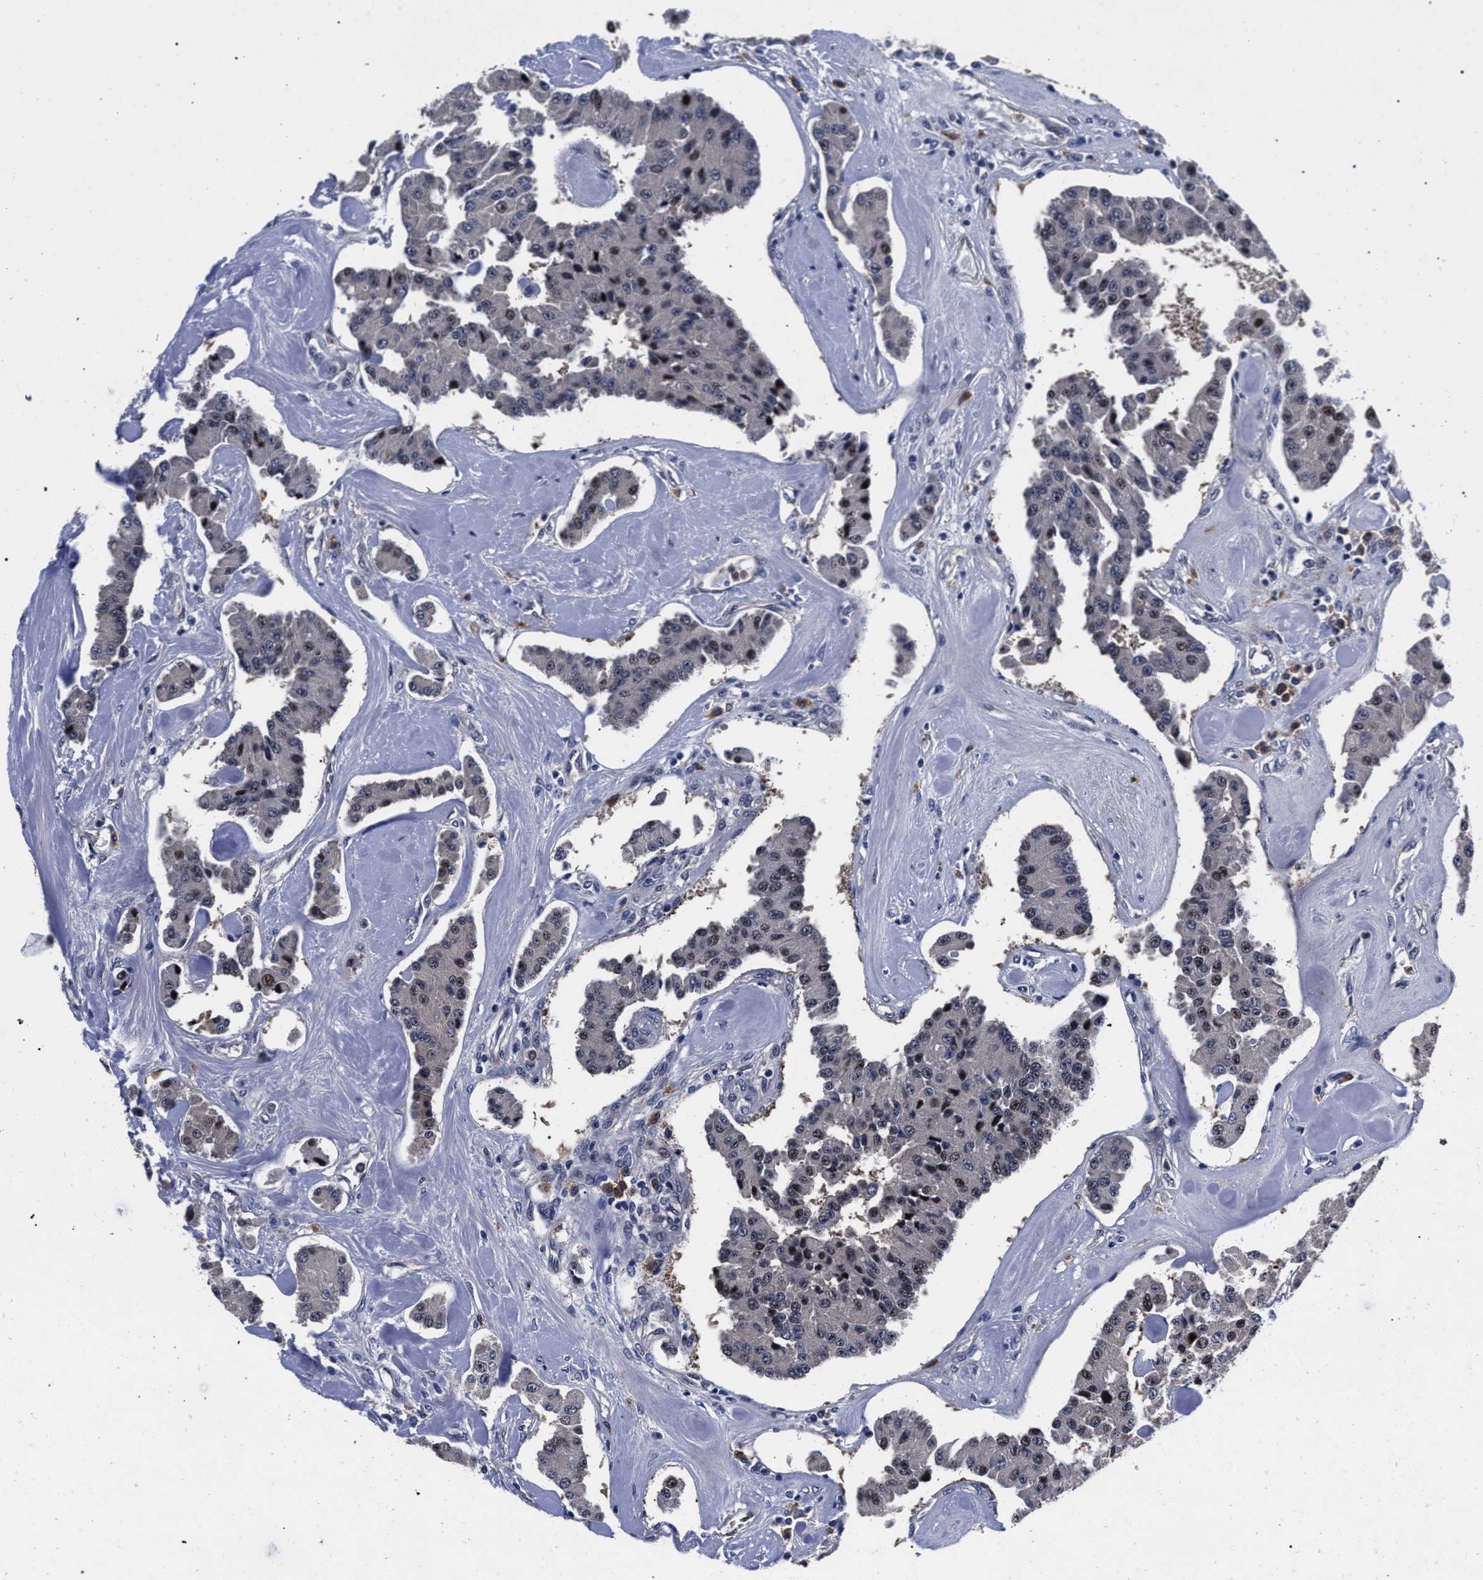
{"staining": {"intensity": "weak", "quantity": "<25%", "location": "nuclear"}, "tissue": "carcinoid", "cell_type": "Tumor cells", "image_type": "cancer", "snomed": [{"axis": "morphology", "description": "Carcinoid, malignant, NOS"}, {"axis": "topography", "description": "Pancreas"}], "caption": "Immunohistochemical staining of carcinoid demonstrates no significant positivity in tumor cells.", "gene": "ZNF462", "patient": {"sex": "male", "age": 41}}